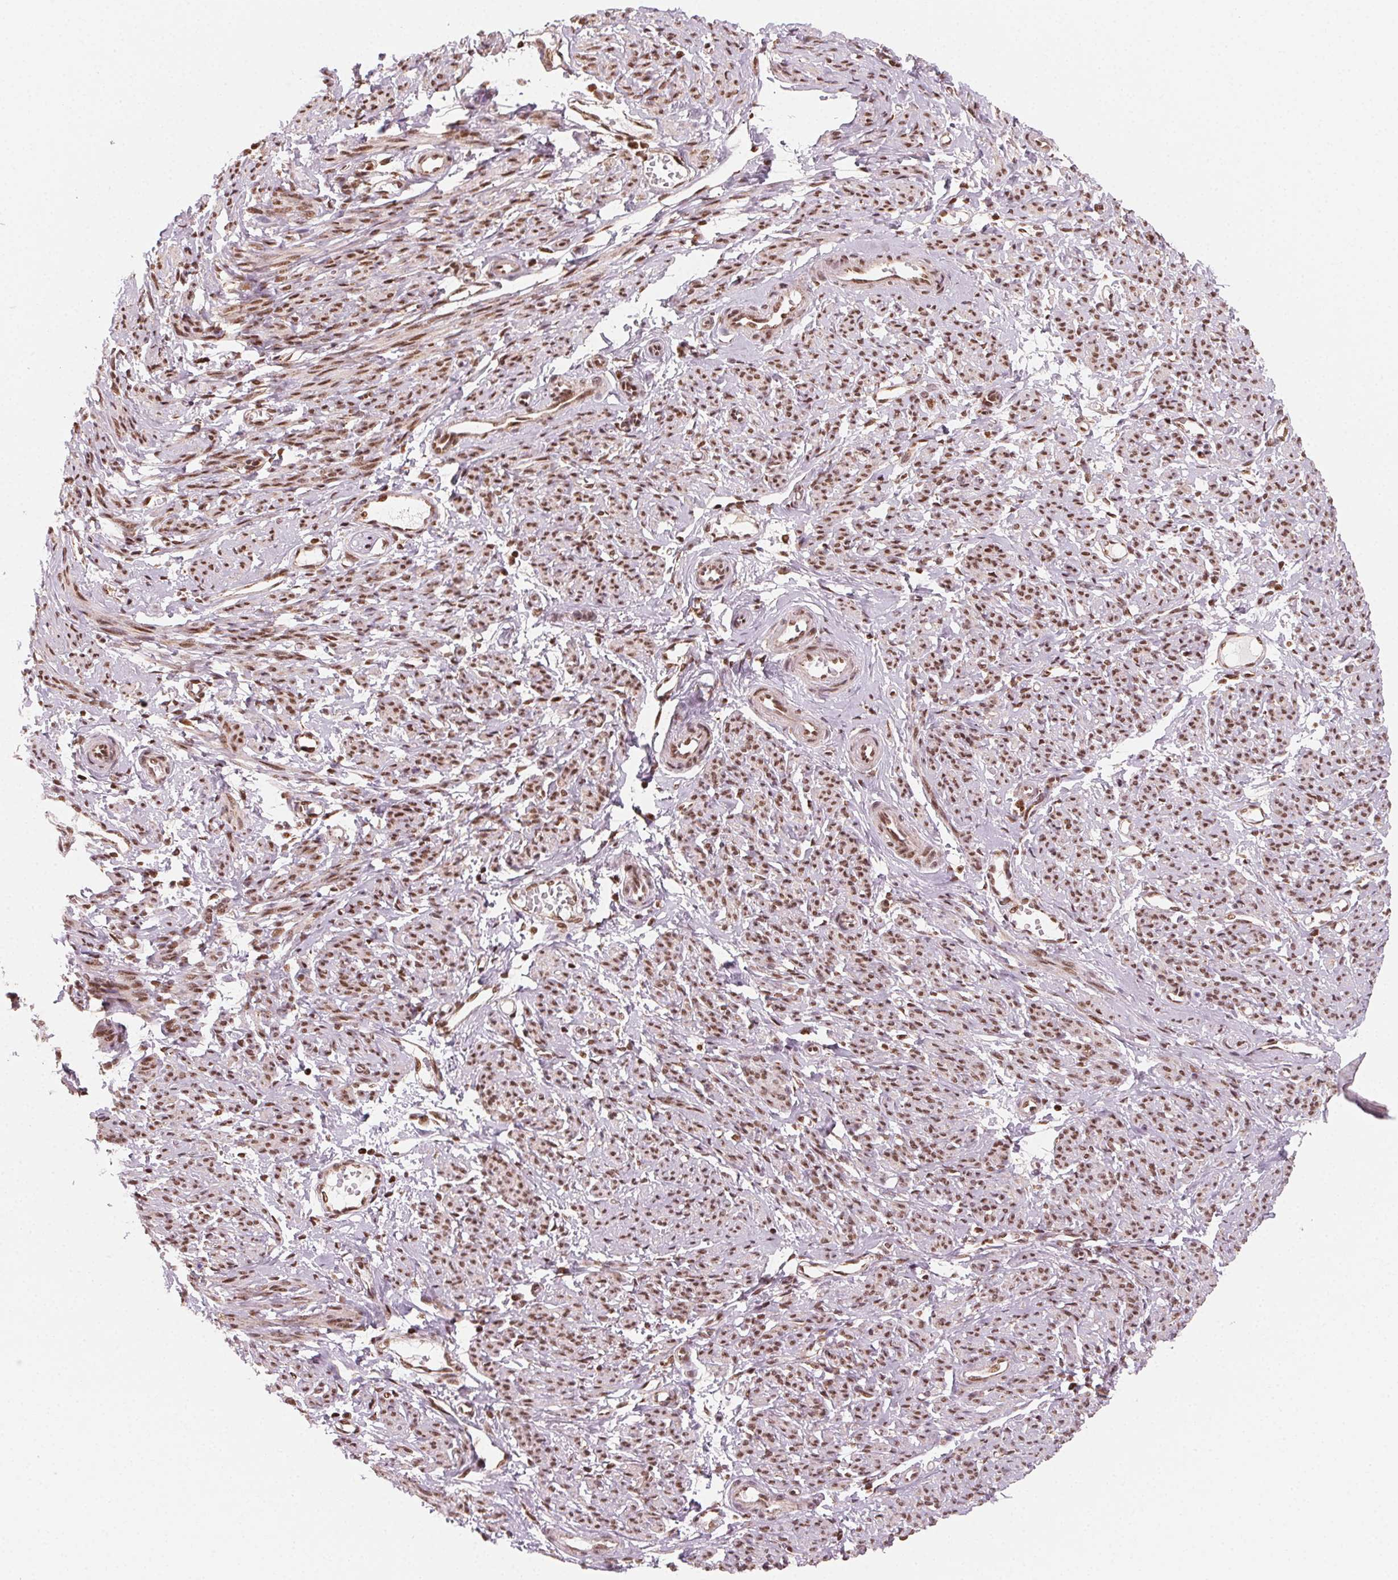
{"staining": {"intensity": "strong", "quantity": ">75%", "location": "nuclear"}, "tissue": "smooth muscle", "cell_type": "Smooth muscle cells", "image_type": "normal", "snomed": [{"axis": "morphology", "description": "Normal tissue, NOS"}, {"axis": "topography", "description": "Smooth muscle"}], "caption": "An immunohistochemistry histopathology image of normal tissue is shown. Protein staining in brown shows strong nuclear positivity in smooth muscle within smooth muscle cells.", "gene": "TOPORS", "patient": {"sex": "female", "age": 65}}